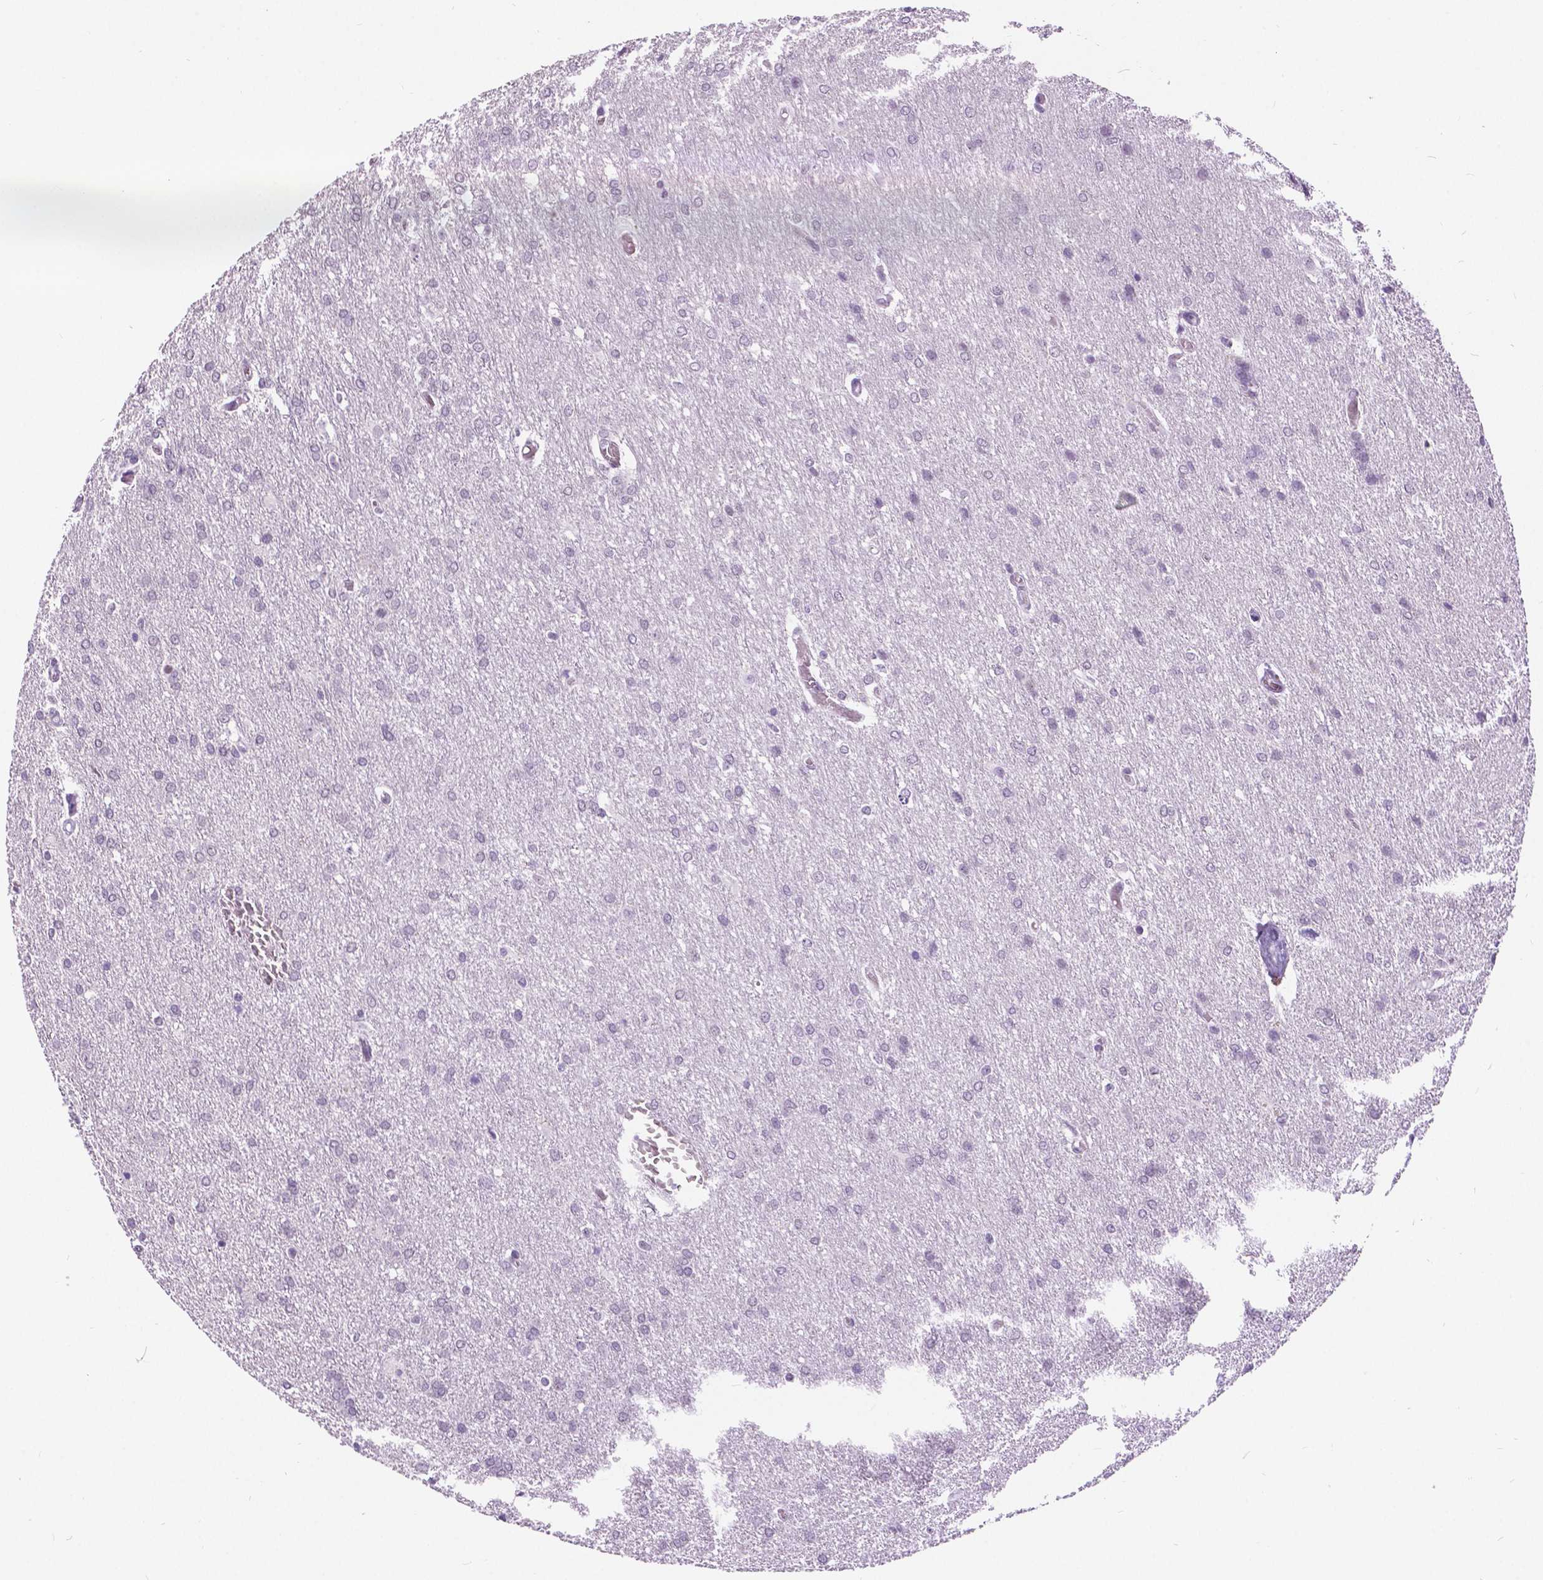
{"staining": {"intensity": "negative", "quantity": "none", "location": "none"}, "tissue": "glioma", "cell_type": "Tumor cells", "image_type": "cancer", "snomed": [{"axis": "morphology", "description": "Glioma, malignant, High grade"}, {"axis": "topography", "description": "Brain"}], "caption": "This is an IHC photomicrograph of malignant glioma (high-grade). There is no expression in tumor cells.", "gene": "MYOM1", "patient": {"sex": "male", "age": 68}}